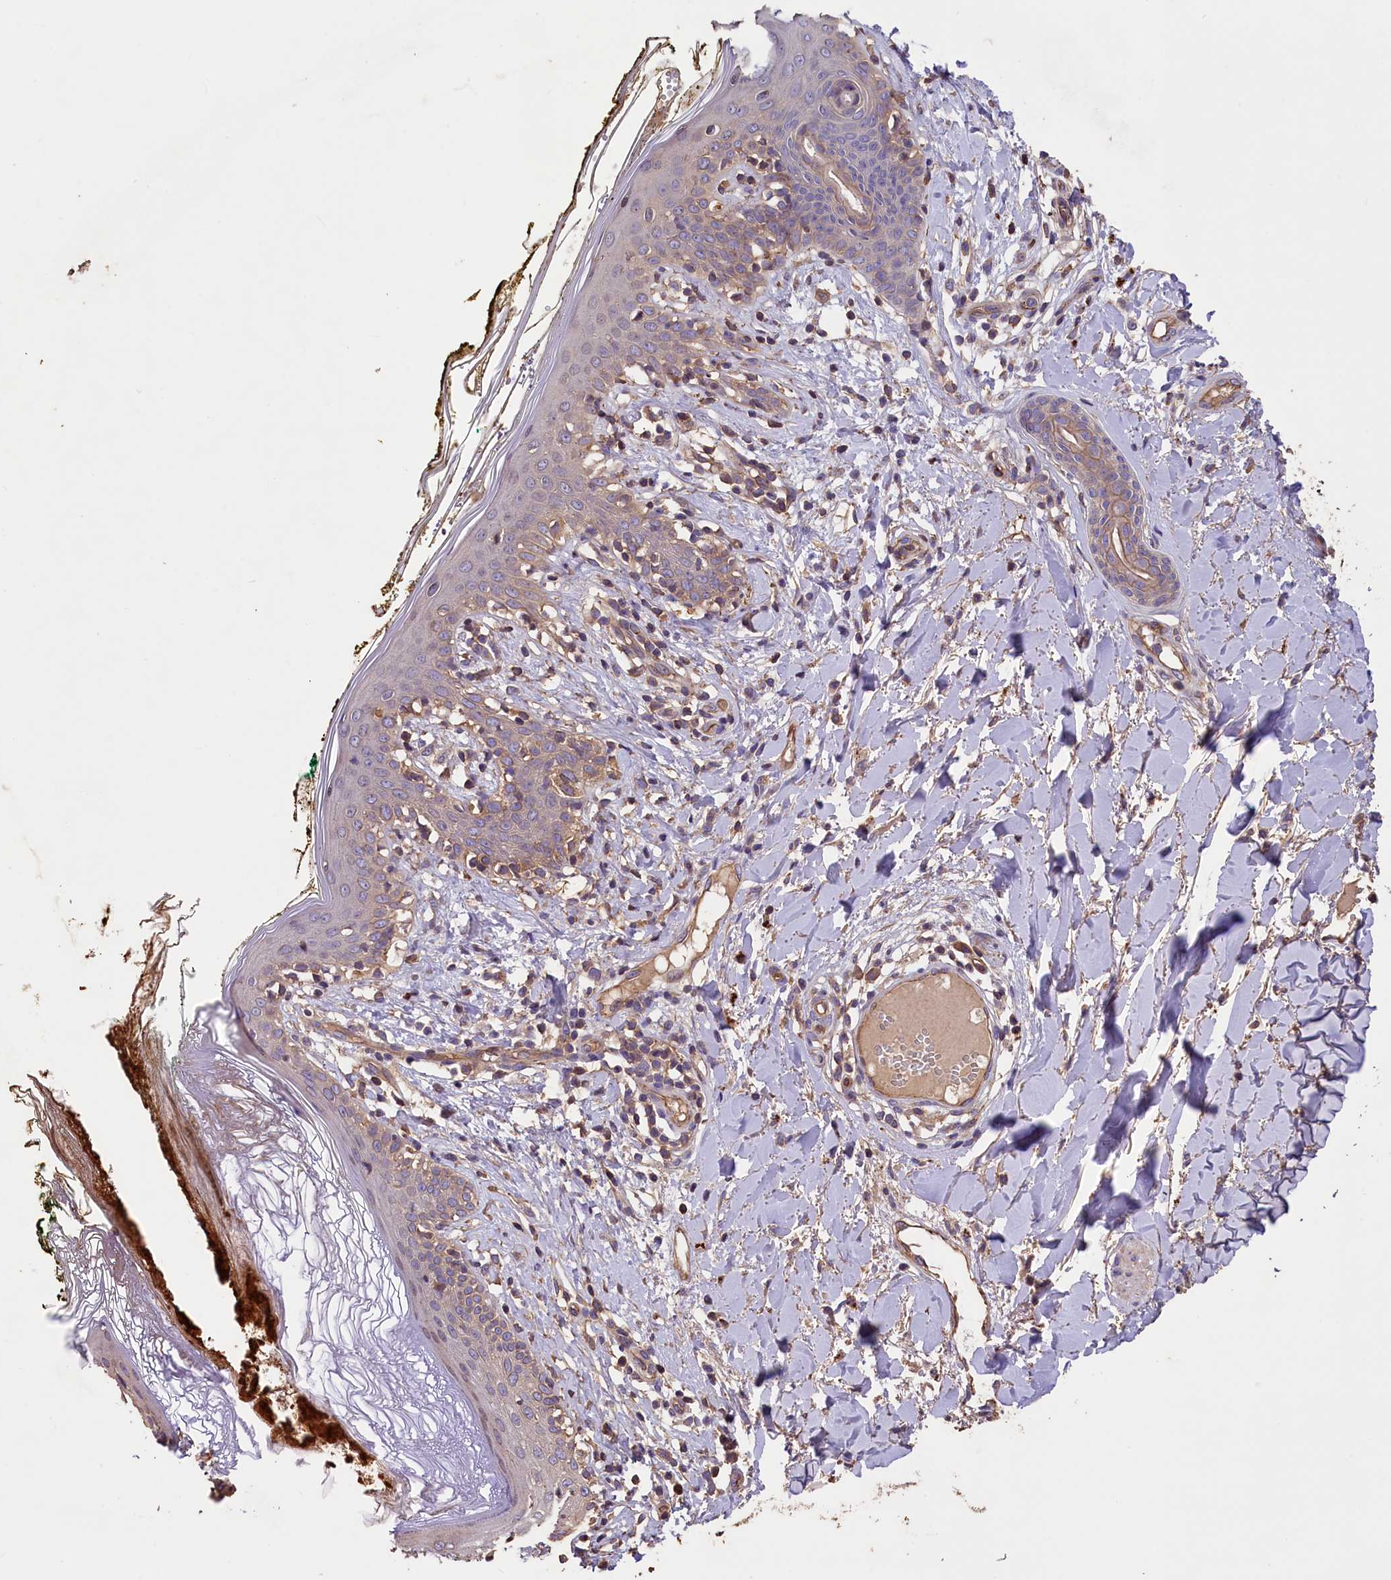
{"staining": {"intensity": "weak", "quantity": ">75%", "location": "cytoplasmic/membranous"}, "tissue": "skin", "cell_type": "Fibroblasts", "image_type": "normal", "snomed": [{"axis": "morphology", "description": "Normal tissue, NOS"}, {"axis": "topography", "description": "Skin"}], "caption": "Protein staining of normal skin reveals weak cytoplasmic/membranous staining in approximately >75% of fibroblasts.", "gene": "ERMARD", "patient": {"sex": "female", "age": 34}}